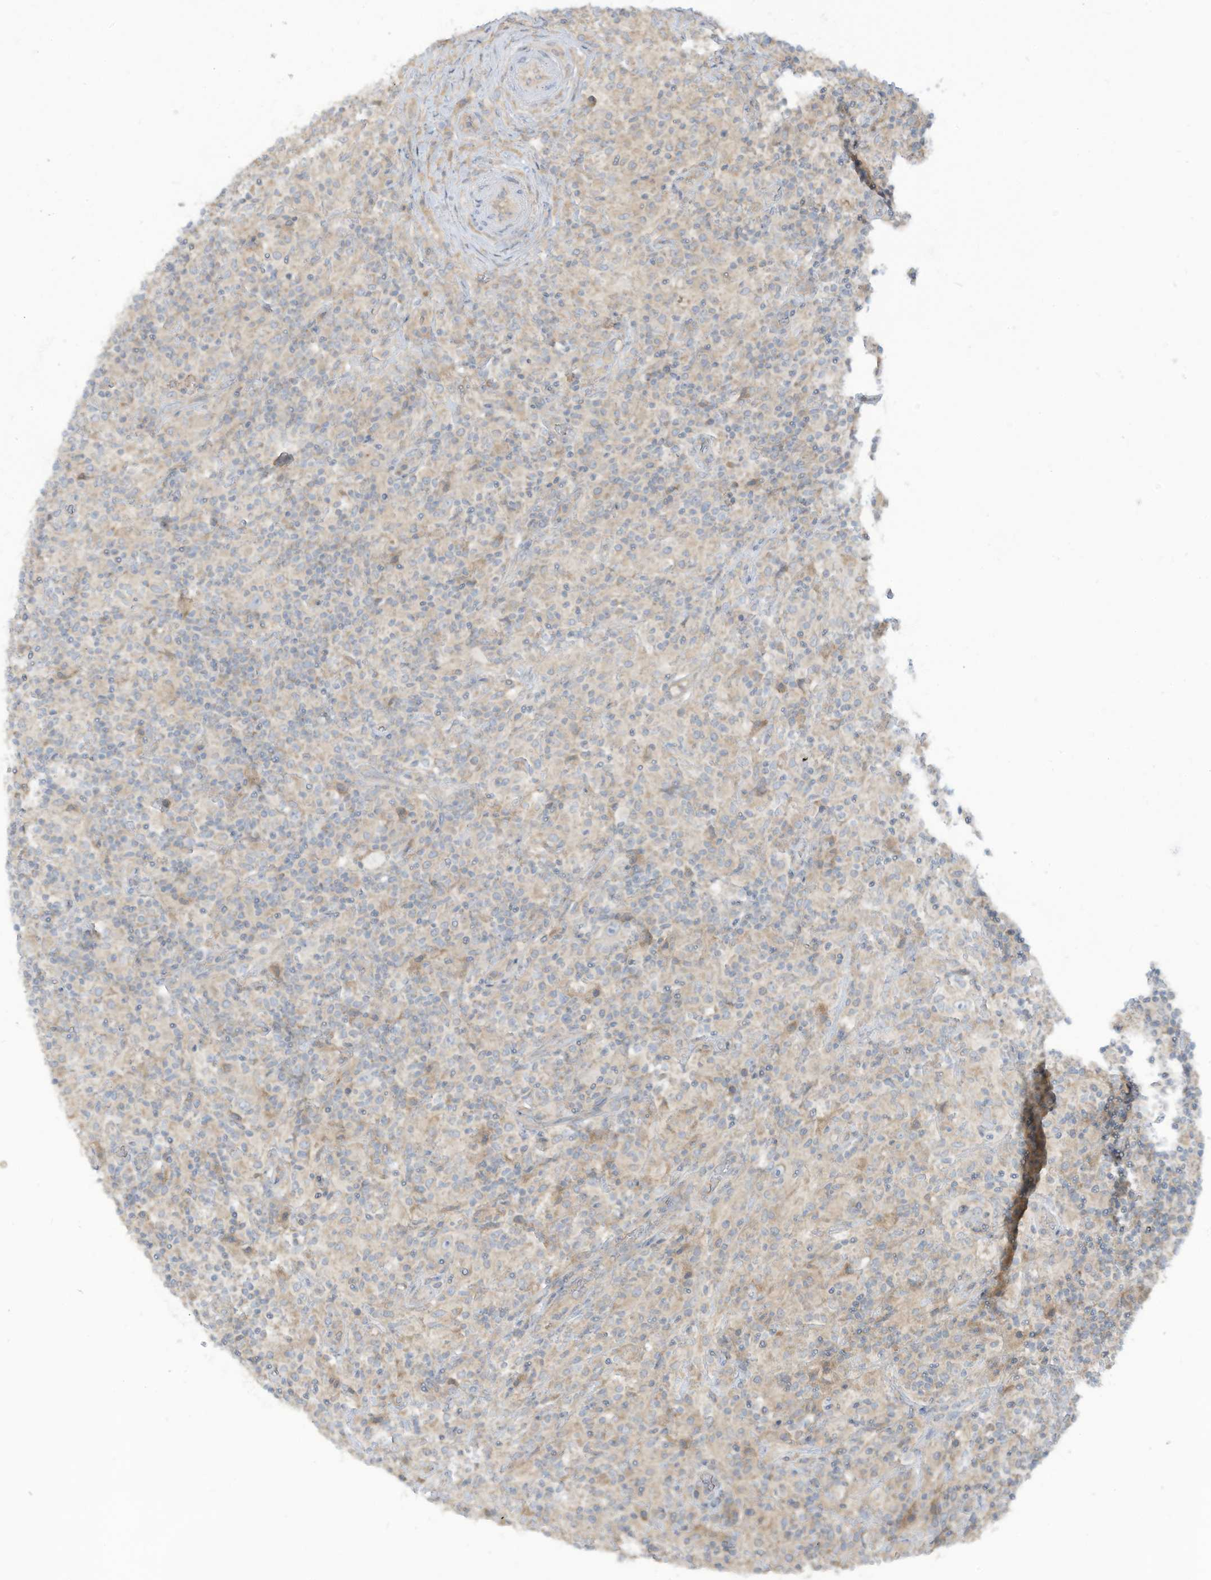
{"staining": {"intensity": "weak", "quantity": "25%-75%", "location": "cytoplasmic/membranous"}, "tissue": "lymphoma", "cell_type": "Tumor cells", "image_type": "cancer", "snomed": [{"axis": "morphology", "description": "Hodgkin's disease, NOS"}, {"axis": "topography", "description": "Lymph node"}], "caption": "Human Hodgkin's disease stained with a brown dye shows weak cytoplasmic/membranous positive positivity in approximately 25%-75% of tumor cells.", "gene": "LRRN2", "patient": {"sex": "male", "age": 70}}